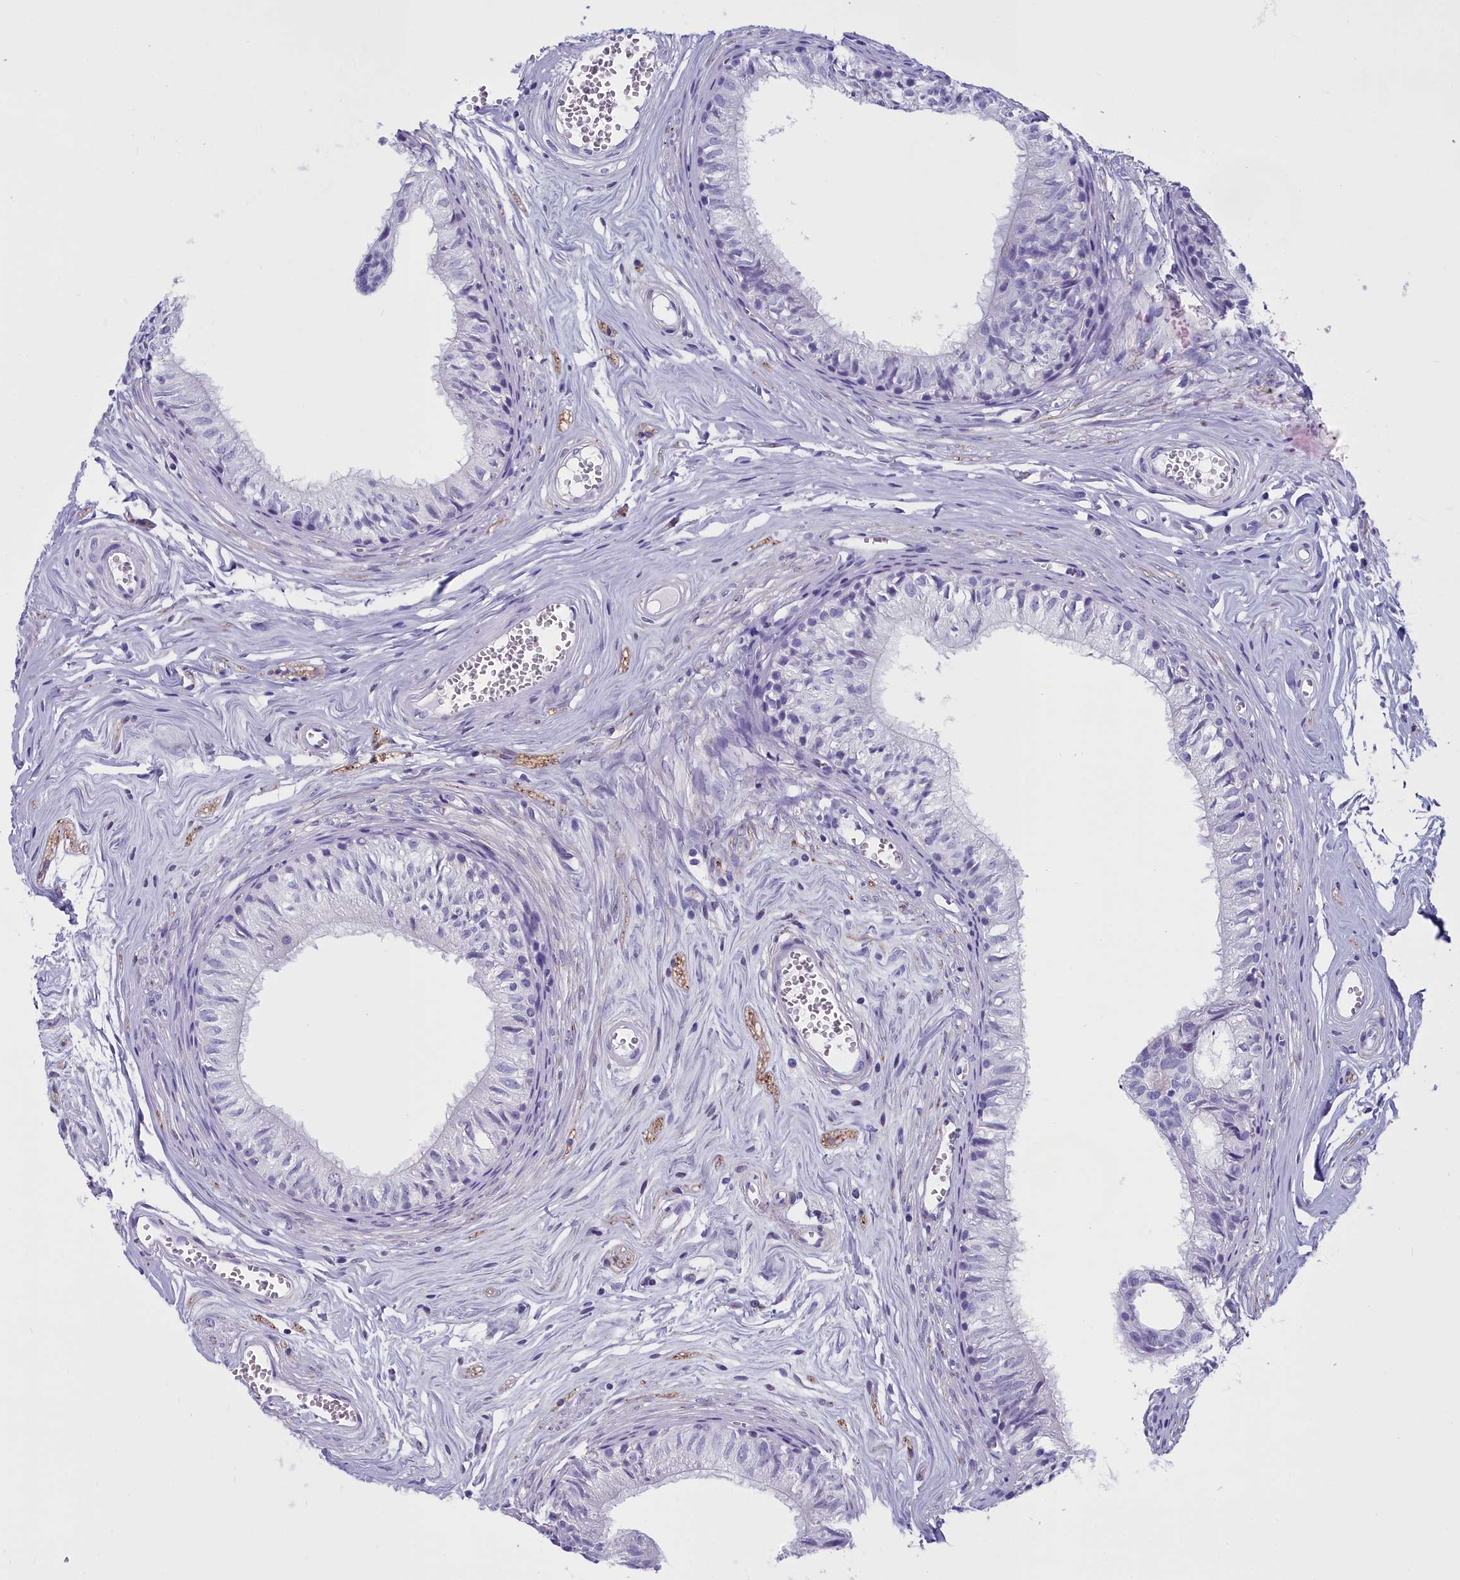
{"staining": {"intensity": "negative", "quantity": "none", "location": "none"}, "tissue": "epididymis", "cell_type": "Glandular cells", "image_type": "normal", "snomed": [{"axis": "morphology", "description": "Normal tissue, NOS"}, {"axis": "topography", "description": "Epididymis"}], "caption": "This is an immunohistochemistry histopathology image of benign human epididymis. There is no positivity in glandular cells.", "gene": "MAP6", "patient": {"sex": "male", "age": 36}}